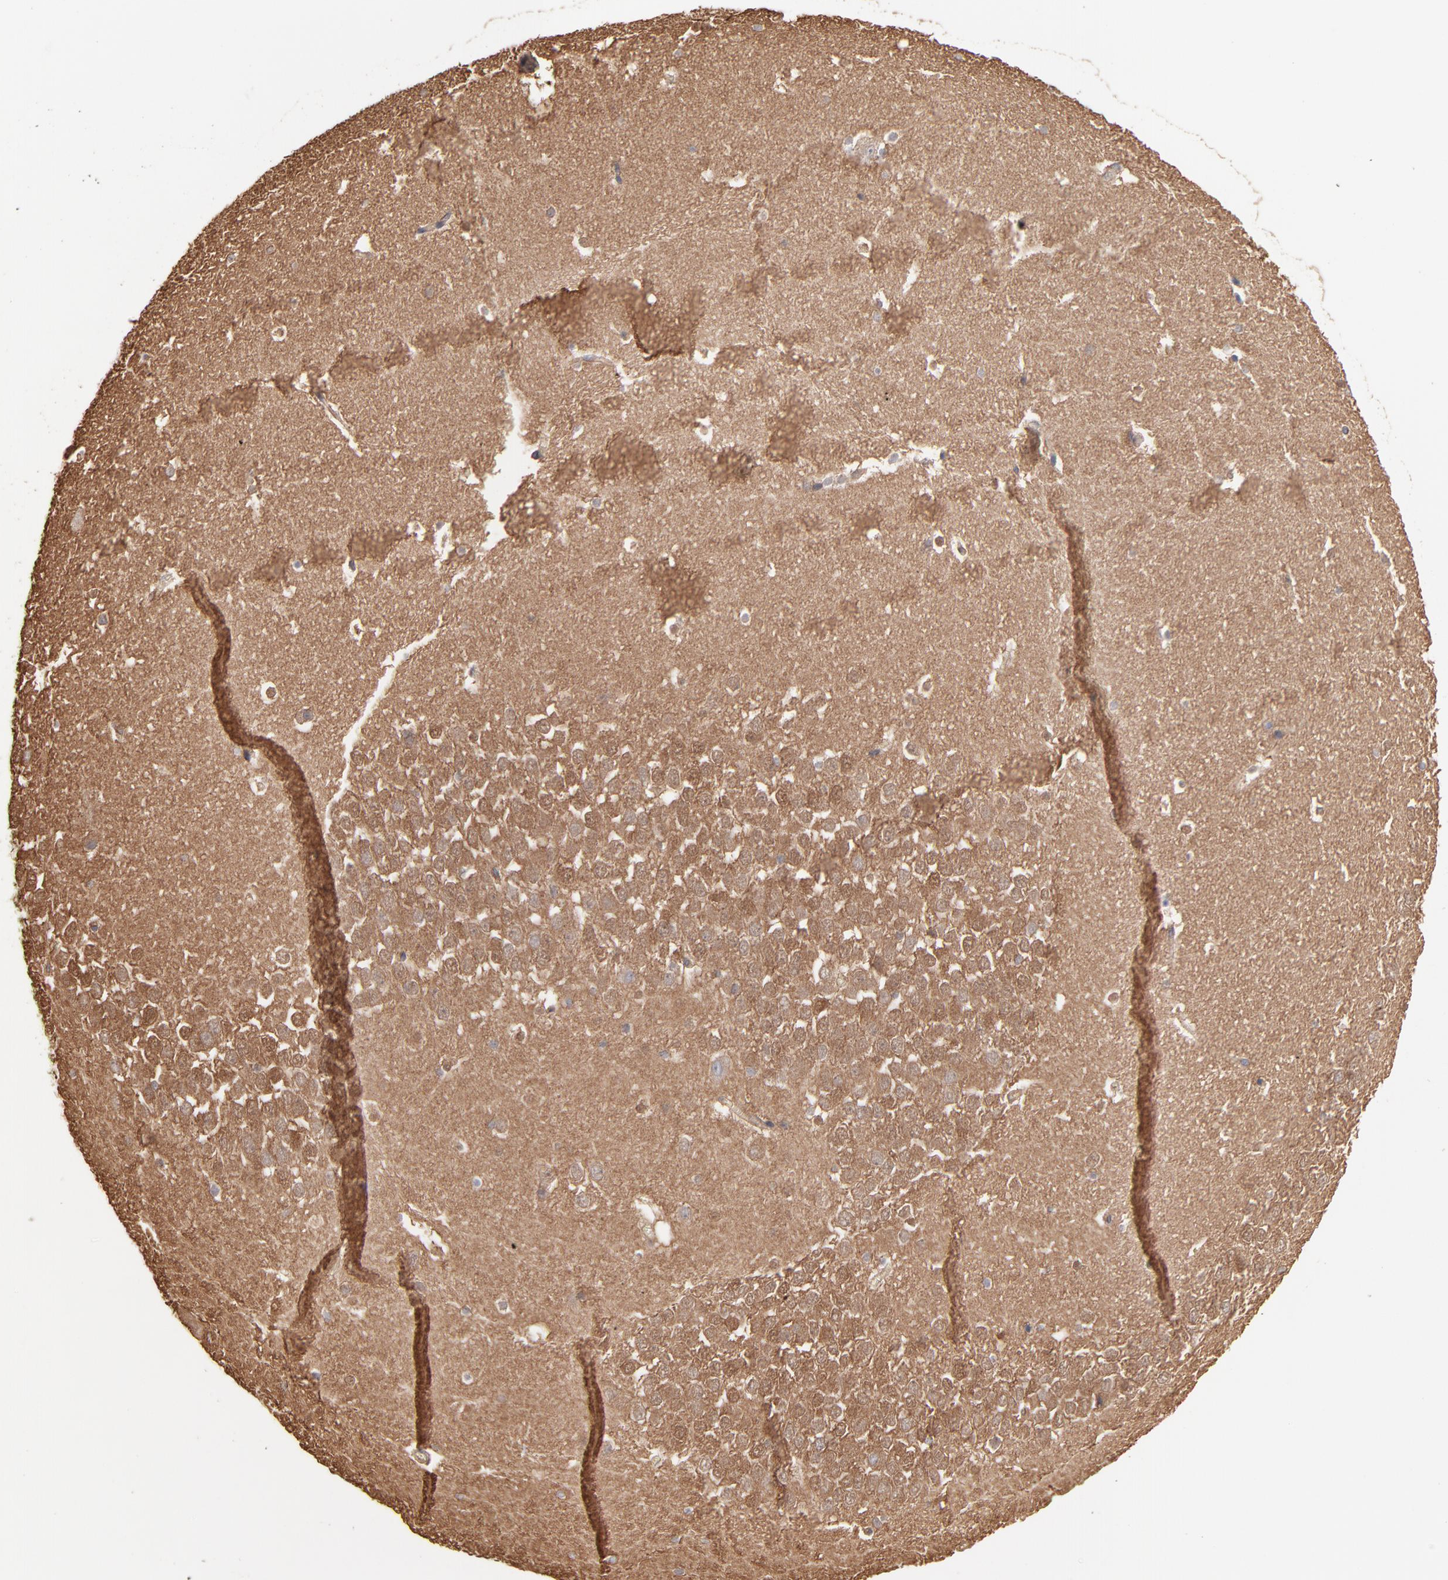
{"staining": {"intensity": "weak", "quantity": "<25%", "location": "cytoplasmic/membranous"}, "tissue": "hippocampus", "cell_type": "Glial cells", "image_type": "normal", "snomed": [{"axis": "morphology", "description": "Normal tissue, NOS"}, {"axis": "topography", "description": "Hippocampus"}], "caption": "DAB immunohistochemical staining of unremarkable human hippocampus shows no significant positivity in glial cells.", "gene": "ARMT1", "patient": {"sex": "male", "age": 45}}